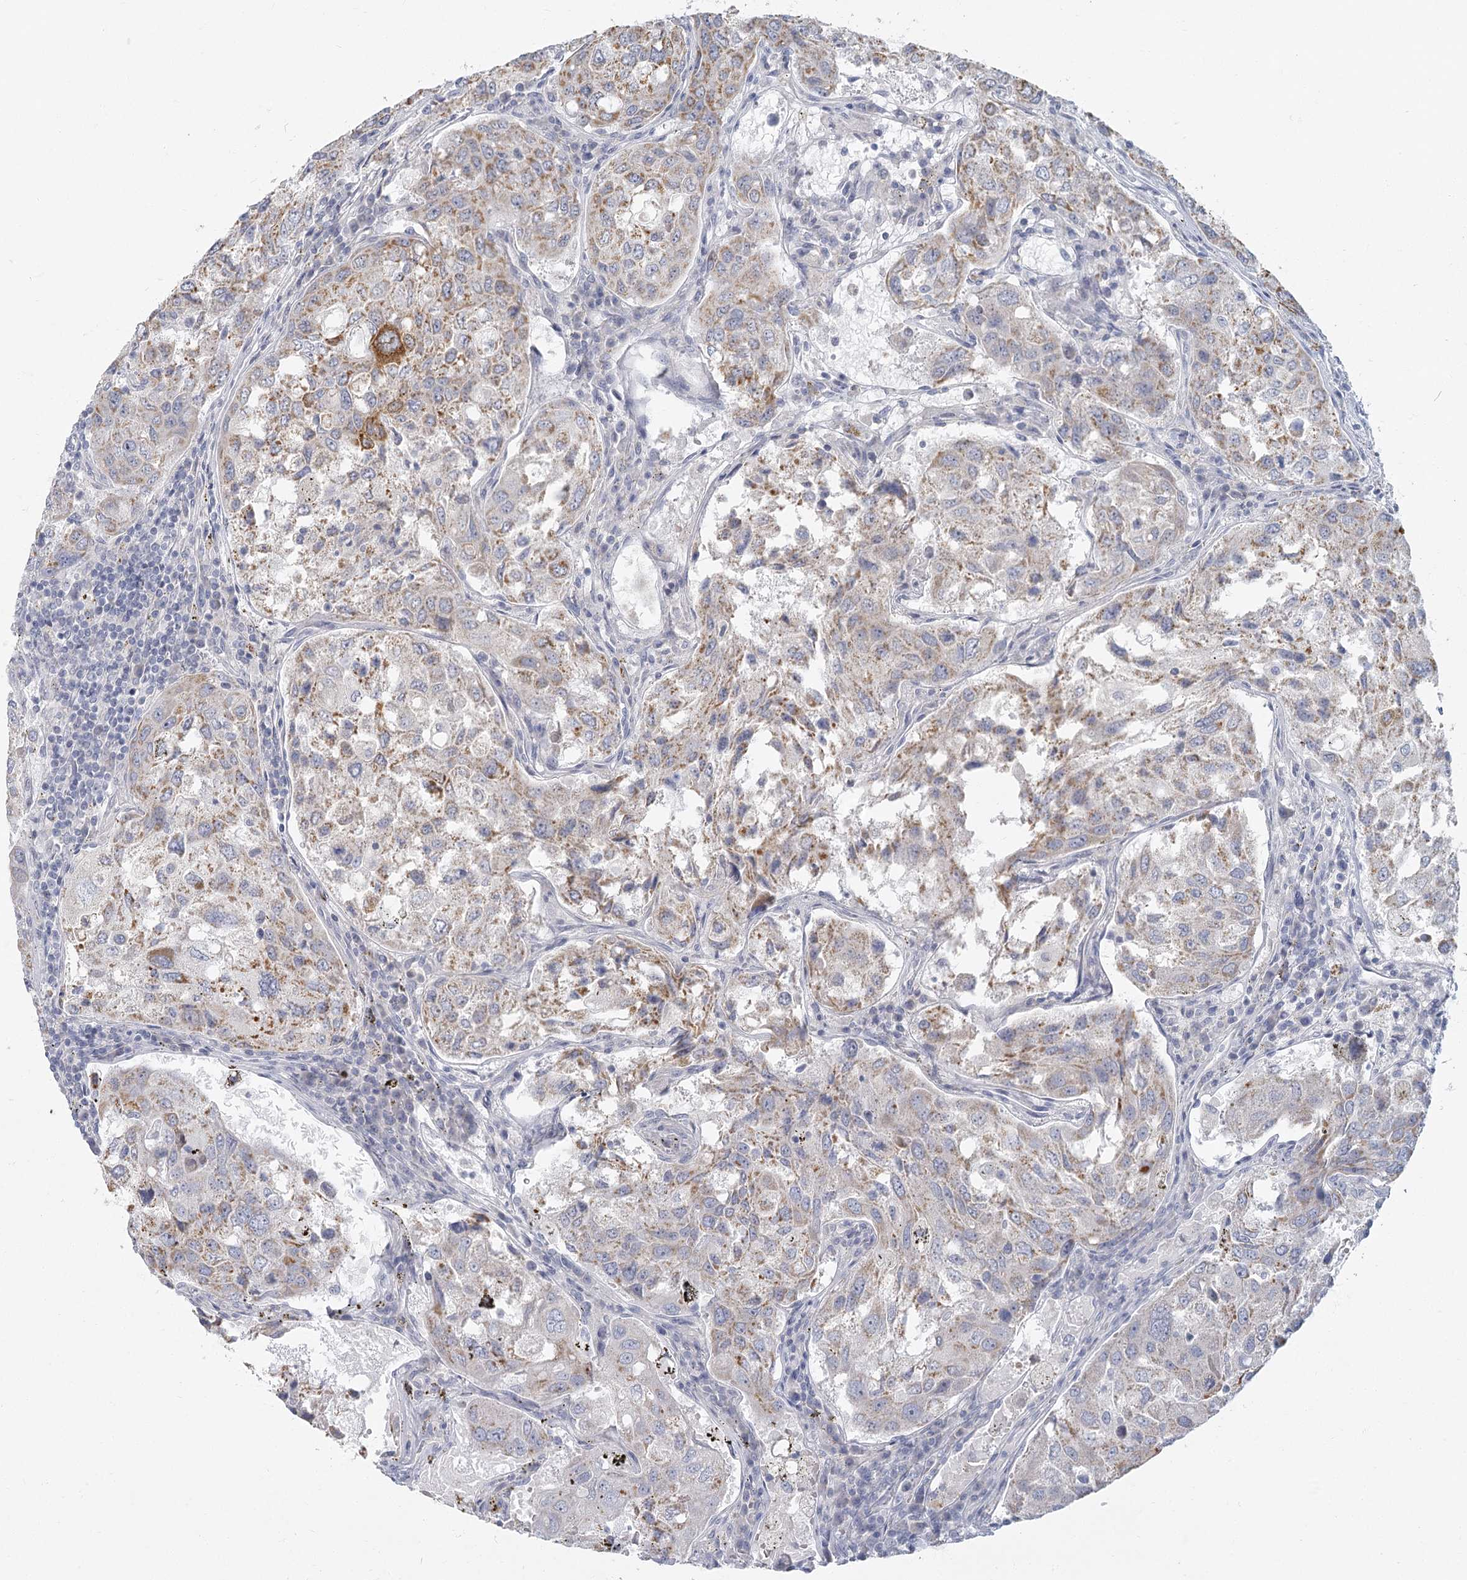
{"staining": {"intensity": "moderate", "quantity": "25%-75%", "location": "cytoplasmic/membranous"}, "tissue": "urothelial cancer", "cell_type": "Tumor cells", "image_type": "cancer", "snomed": [{"axis": "morphology", "description": "Urothelial carcinoma, High grade"}, {"axis": "topography", "description": "Lymph node"}, {"axis": "topography", "description": "Urinary bladder"}], "caption": "A high-resolution photomicrograph shows IHC staining of urothelial cancer, which displays moderate cytoplasmic/membranous staining in about 25%-75% of tumor cells. (Brightfield microscopy of DAB IHC at high magnification).", "gene": "FAM110C", "patient": {"sex": "male", "age": 51}}